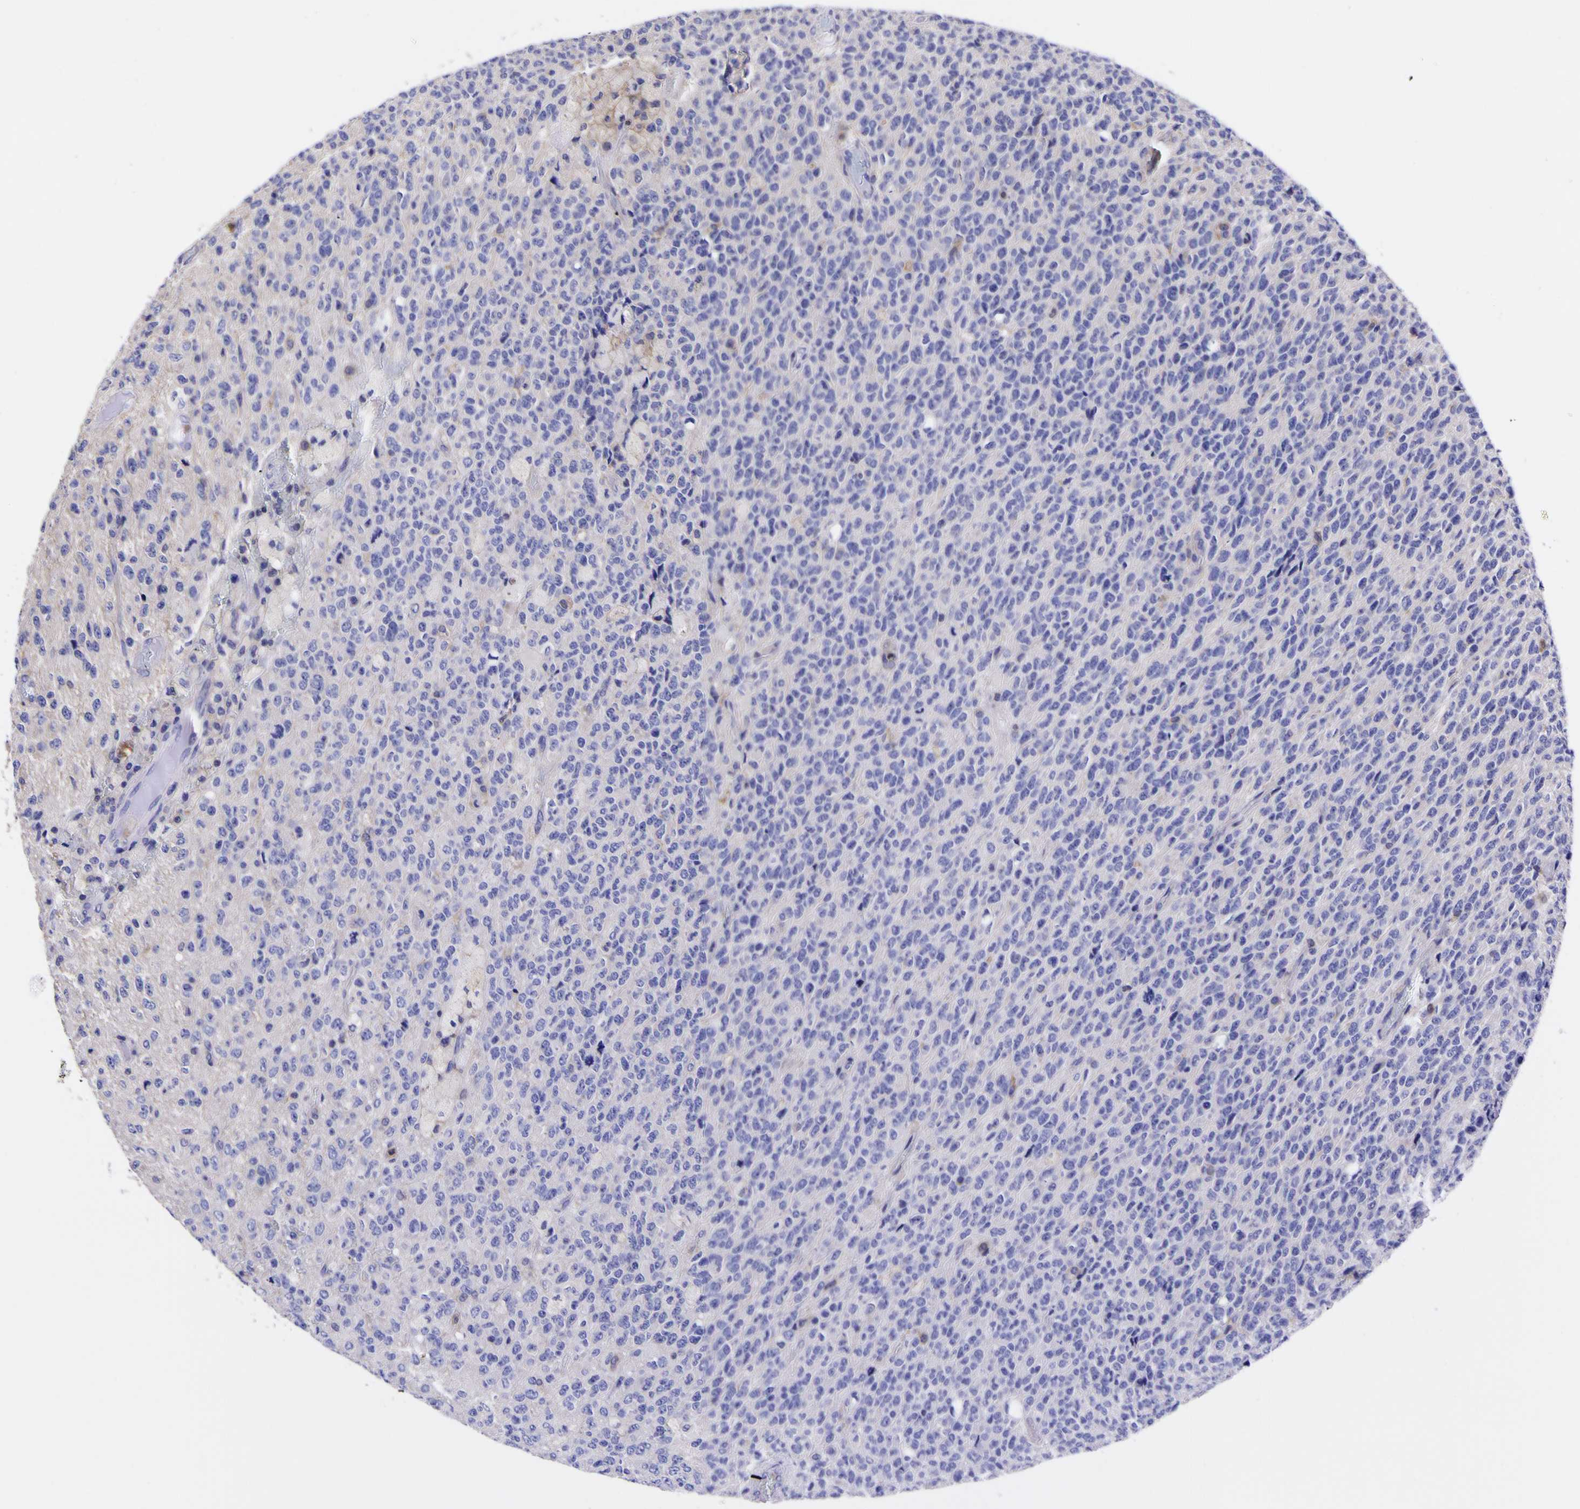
{"staining": {"intensity": "negative", "quantity": "none", "location": "none"}, "tissue": "glioma", "cell_type": "Tumor cells", "image_type": "cancer", "snomed": [{"axis": "morphology", "description": "Glioma, malignant, High grade"}, {"axis": "topography", "description": "pancreas cauda"}], "caption": "There is no significant staining in tumor cells of malignant glioma (high-grade).", "gene": "MAPK14", "patient": {"sex": "male", "age": 60}}